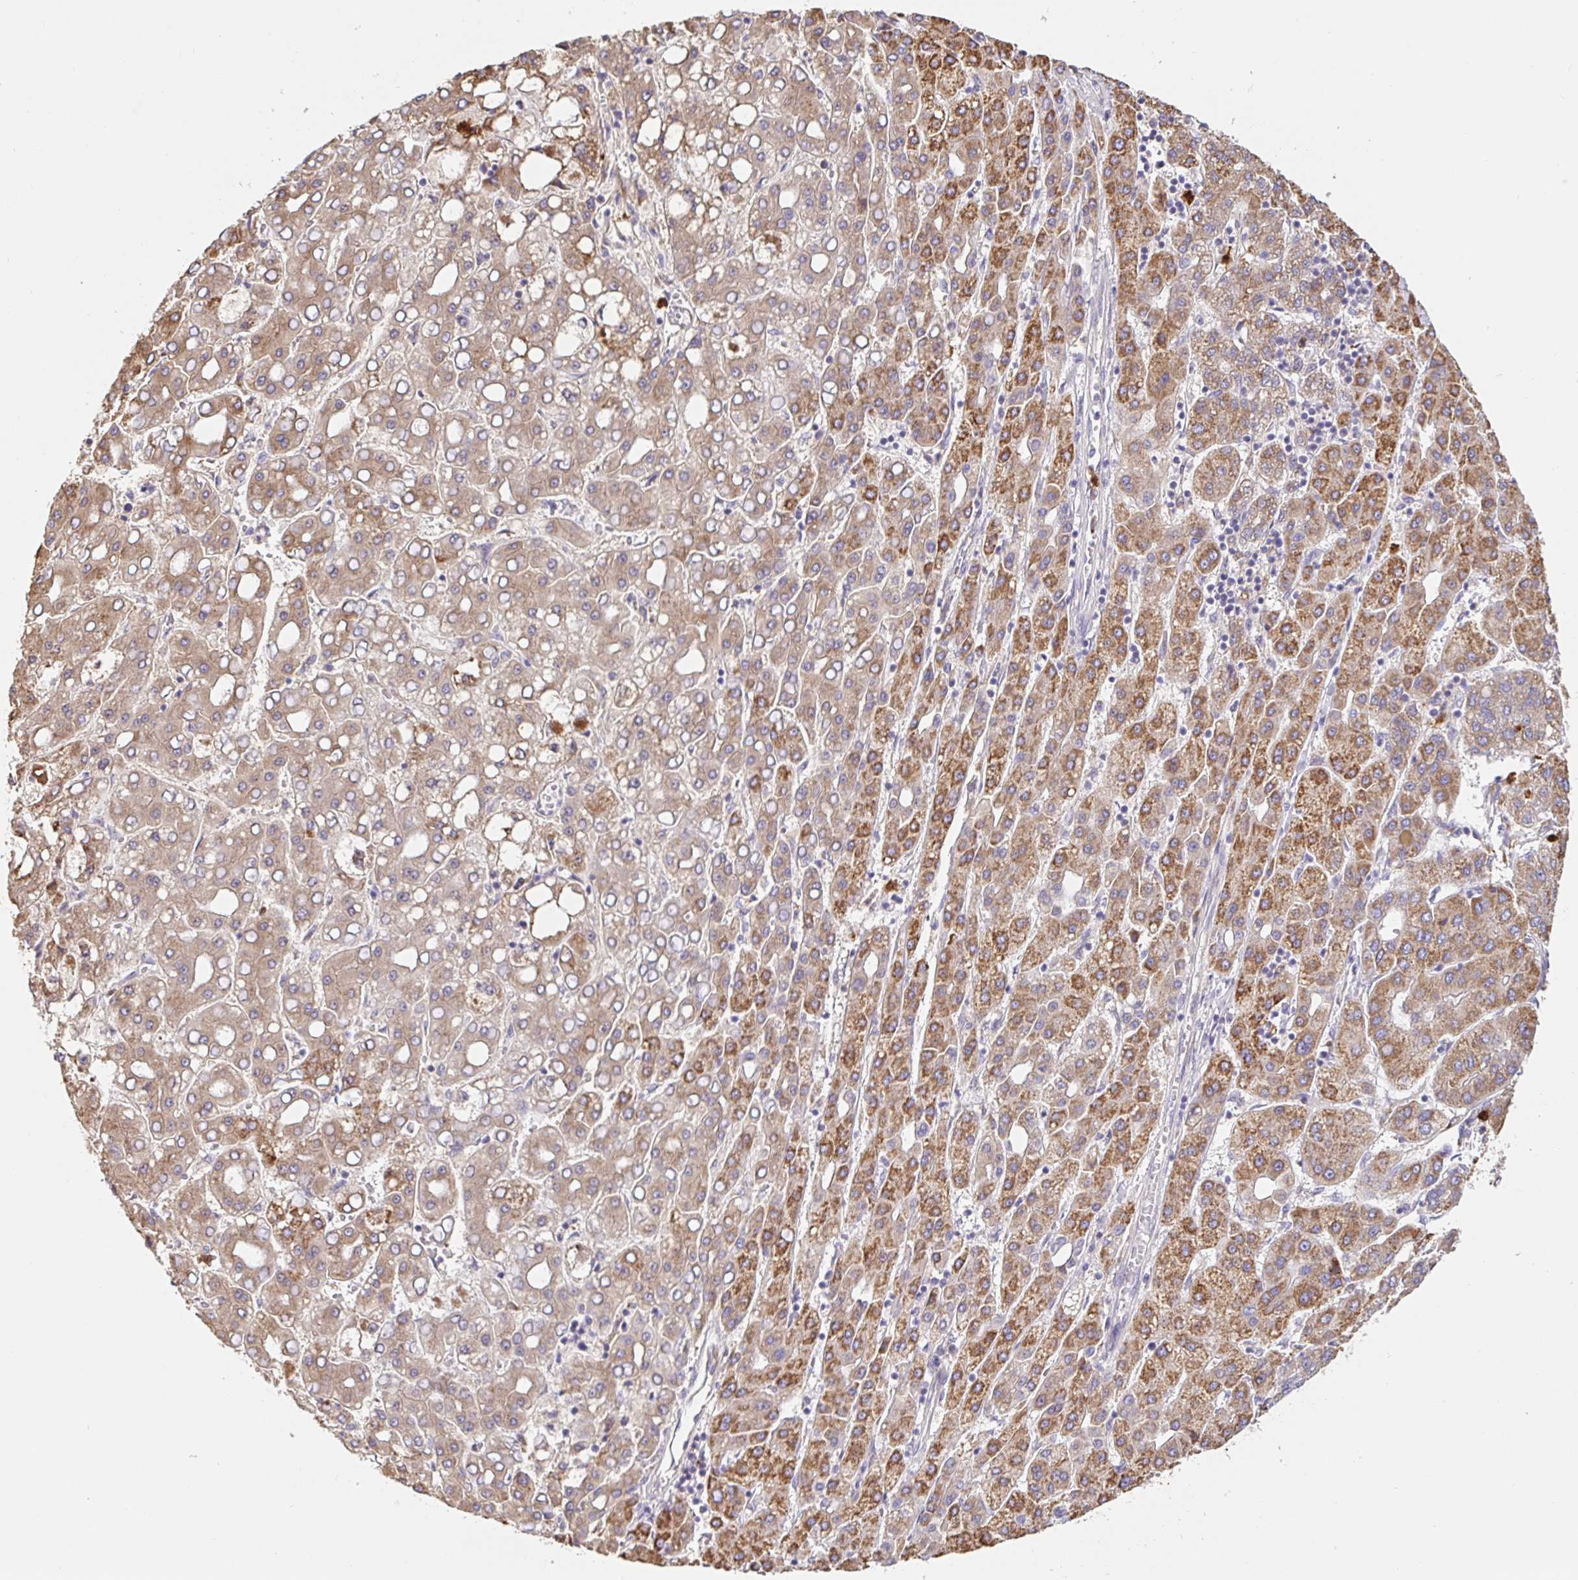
{"staining": {"intensity": "moderate", "quantity": ">75%", "location": "cytoplasmic/membranous"}, "tissue": "liver cancer", "cell_type": "Tumor cells", "image_type": "cancer", "snomed": [{"axis": "morphology", "description": "Carcinoma, Hepatocellular, NOS"}, {"axis": "topography", "description": "Liver"}], "caption": "Liver cancer stained with immunohistochemistry (IHC) demonstrates moderate cytoplasmic/membranous staining in approximately >75% of tumor cells. (Stains: DAB (3,3'-diaminobenzidine) in brown, nuclei in blue, Microscopy: brightfield microscopy at high magnification).", "gene": "PDPK1", "patient": {"sex": "male", "age": 65}}